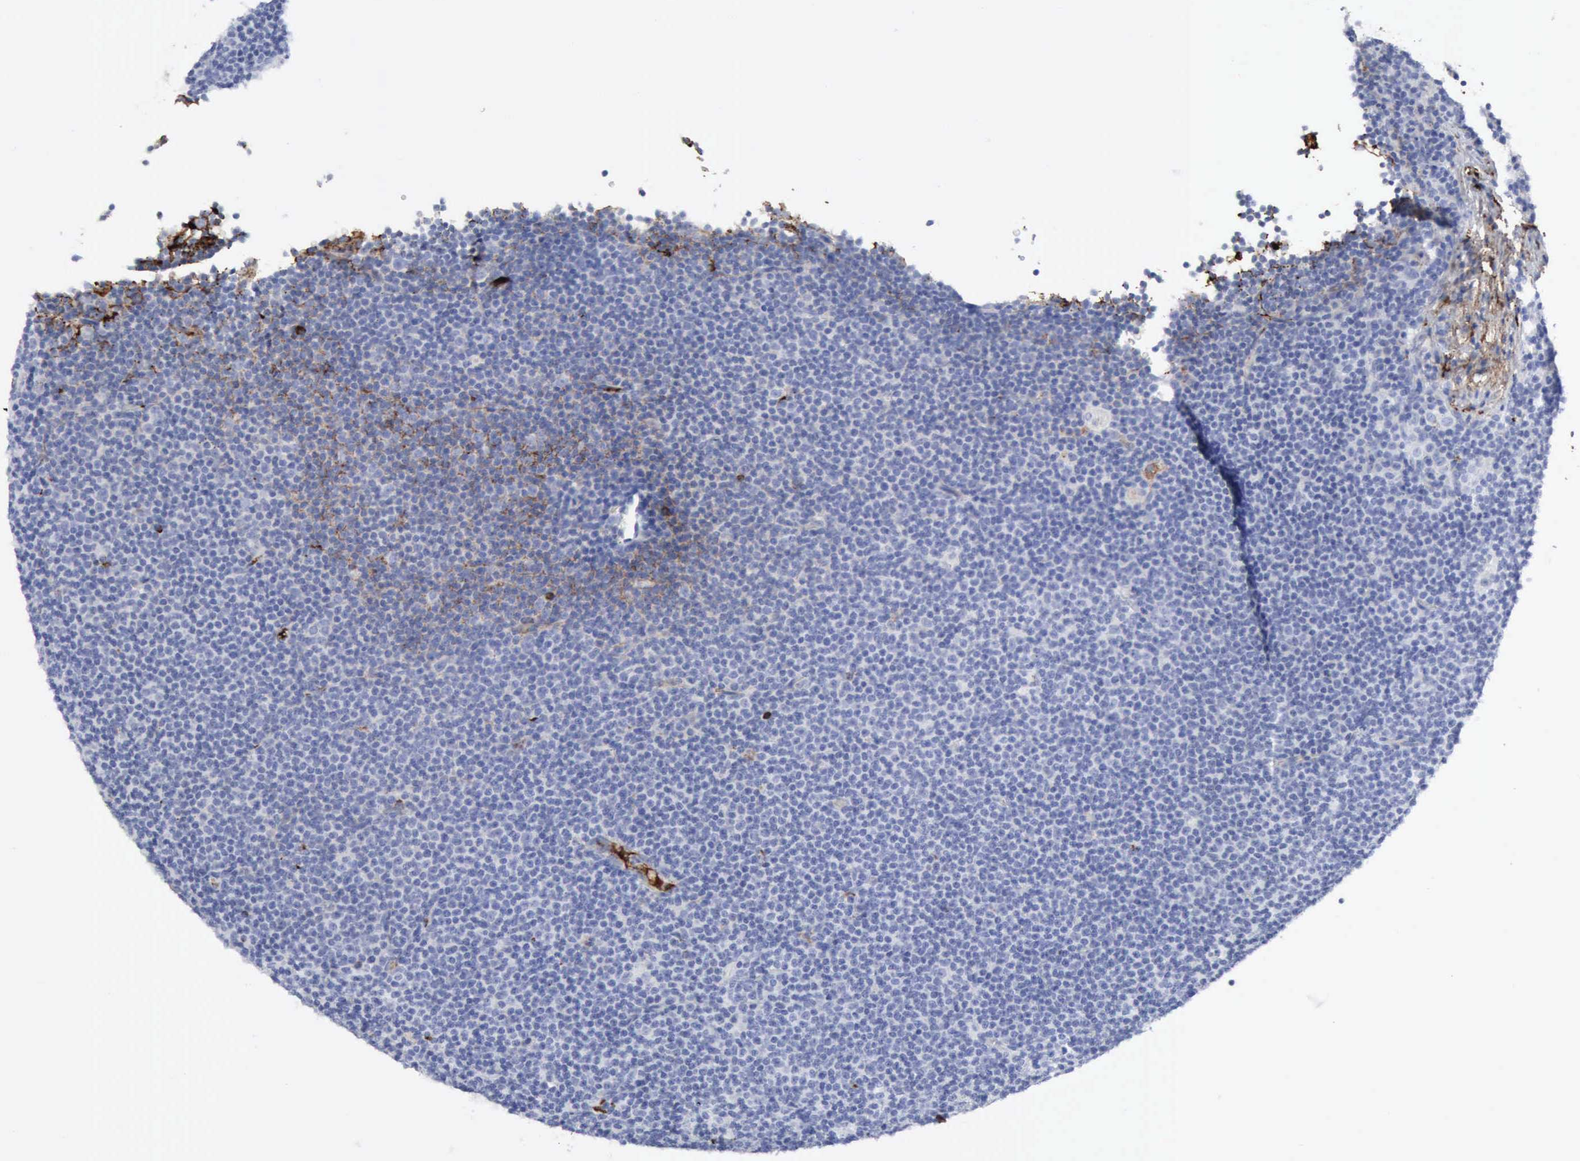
{"staining": {"intensity": "negative", "quantity": "none", "location": "none"}, "tissue": "lymphoma", "cell_type": "Tumor cells", "image_type": "cancer", "snomed": [{"axis": "morphology", "description": "Malignant lymphoma, non-Hodgkin's type, Low grade"}, {"axis": "topography", "description": "Lymph node"}], "caption": "IHC histopathology image of neoplastic tissue: malignant lymphoma, non-Hodgkin's type (low-grade) stained with DAB exhibits no significant protein positivity in tumor cells.", "gene": "C4BPA", "patient": {"sex": "female", "age": 69}}